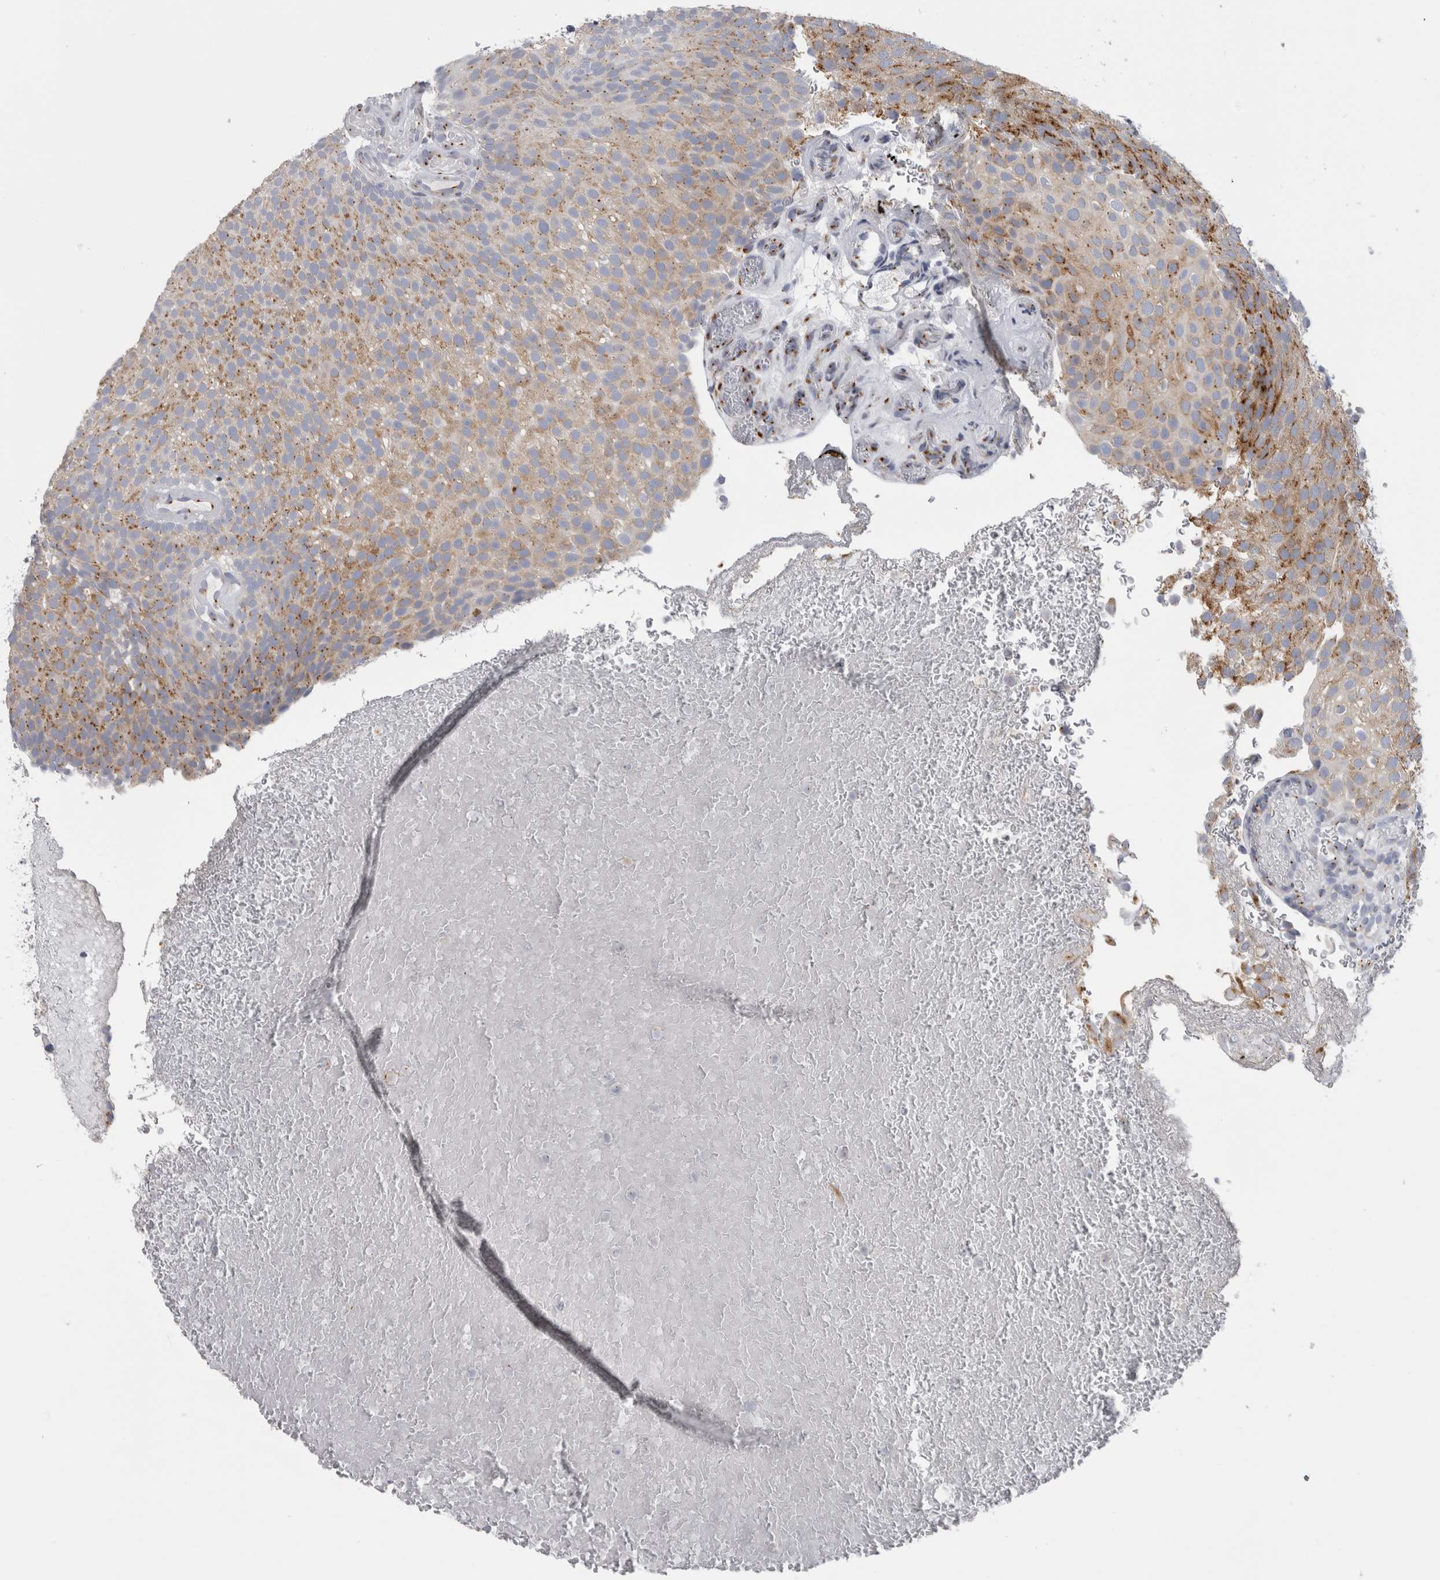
{"staining": {"intensity": "moderate", "quantity": ">75%", "location": "cytoplasmic/membranous"}, "tissue": "urothelial cancer", "cell_type": "Tumor cells", "image_type": "cancer", "snomed": [{"axis": "morphology", "description": "Urothelial carcinoma, Low grade"}, {"axis": "topography", "description": "Urinary bladder"}], "caption": "Urothelial carcinoma (low-grade) stained with a protein marker shows moderate staining in tumor cells.", "gene": "AKAP9", "patient": {"sex": "male", "age": 78}}